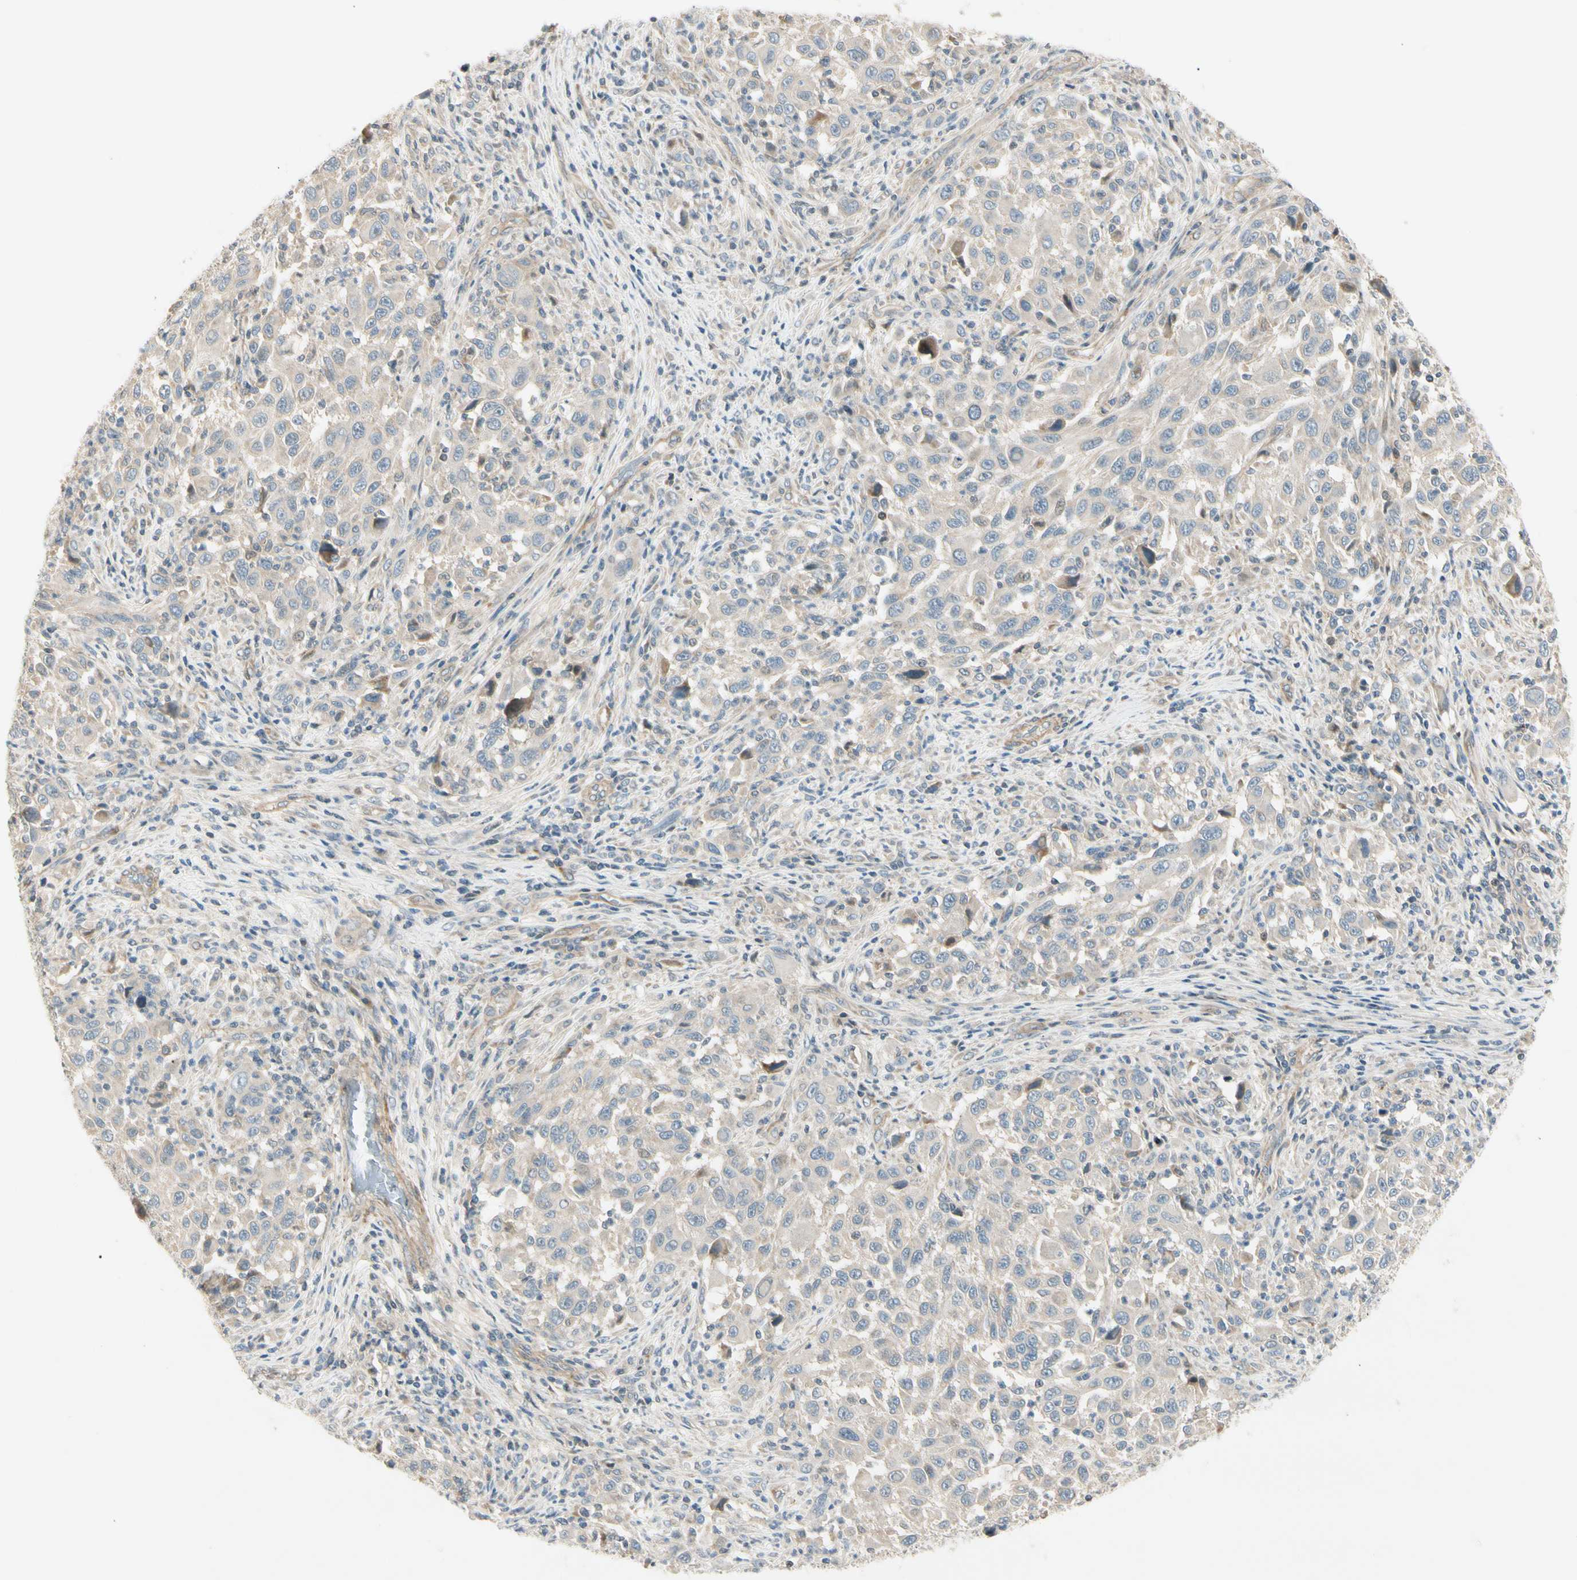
{"staining": {"intensity": "negative", "quantity": "none", "location": "none"}, "tissue": "melanoma", "cell_type": "Tumor cells", "image_type": "cancer", "snomed": [{"axis": "morphology", "description": "Malignant melanoma, Metastatic site"}, {"axis": "topography", "description": "Lymph node"}], "caption": "Melanoma stained for a protein using IHC demonstrates no positivity tumor cells.", "gene": "ADGRA3", "patient": {"sex": "male", "age": 61}}